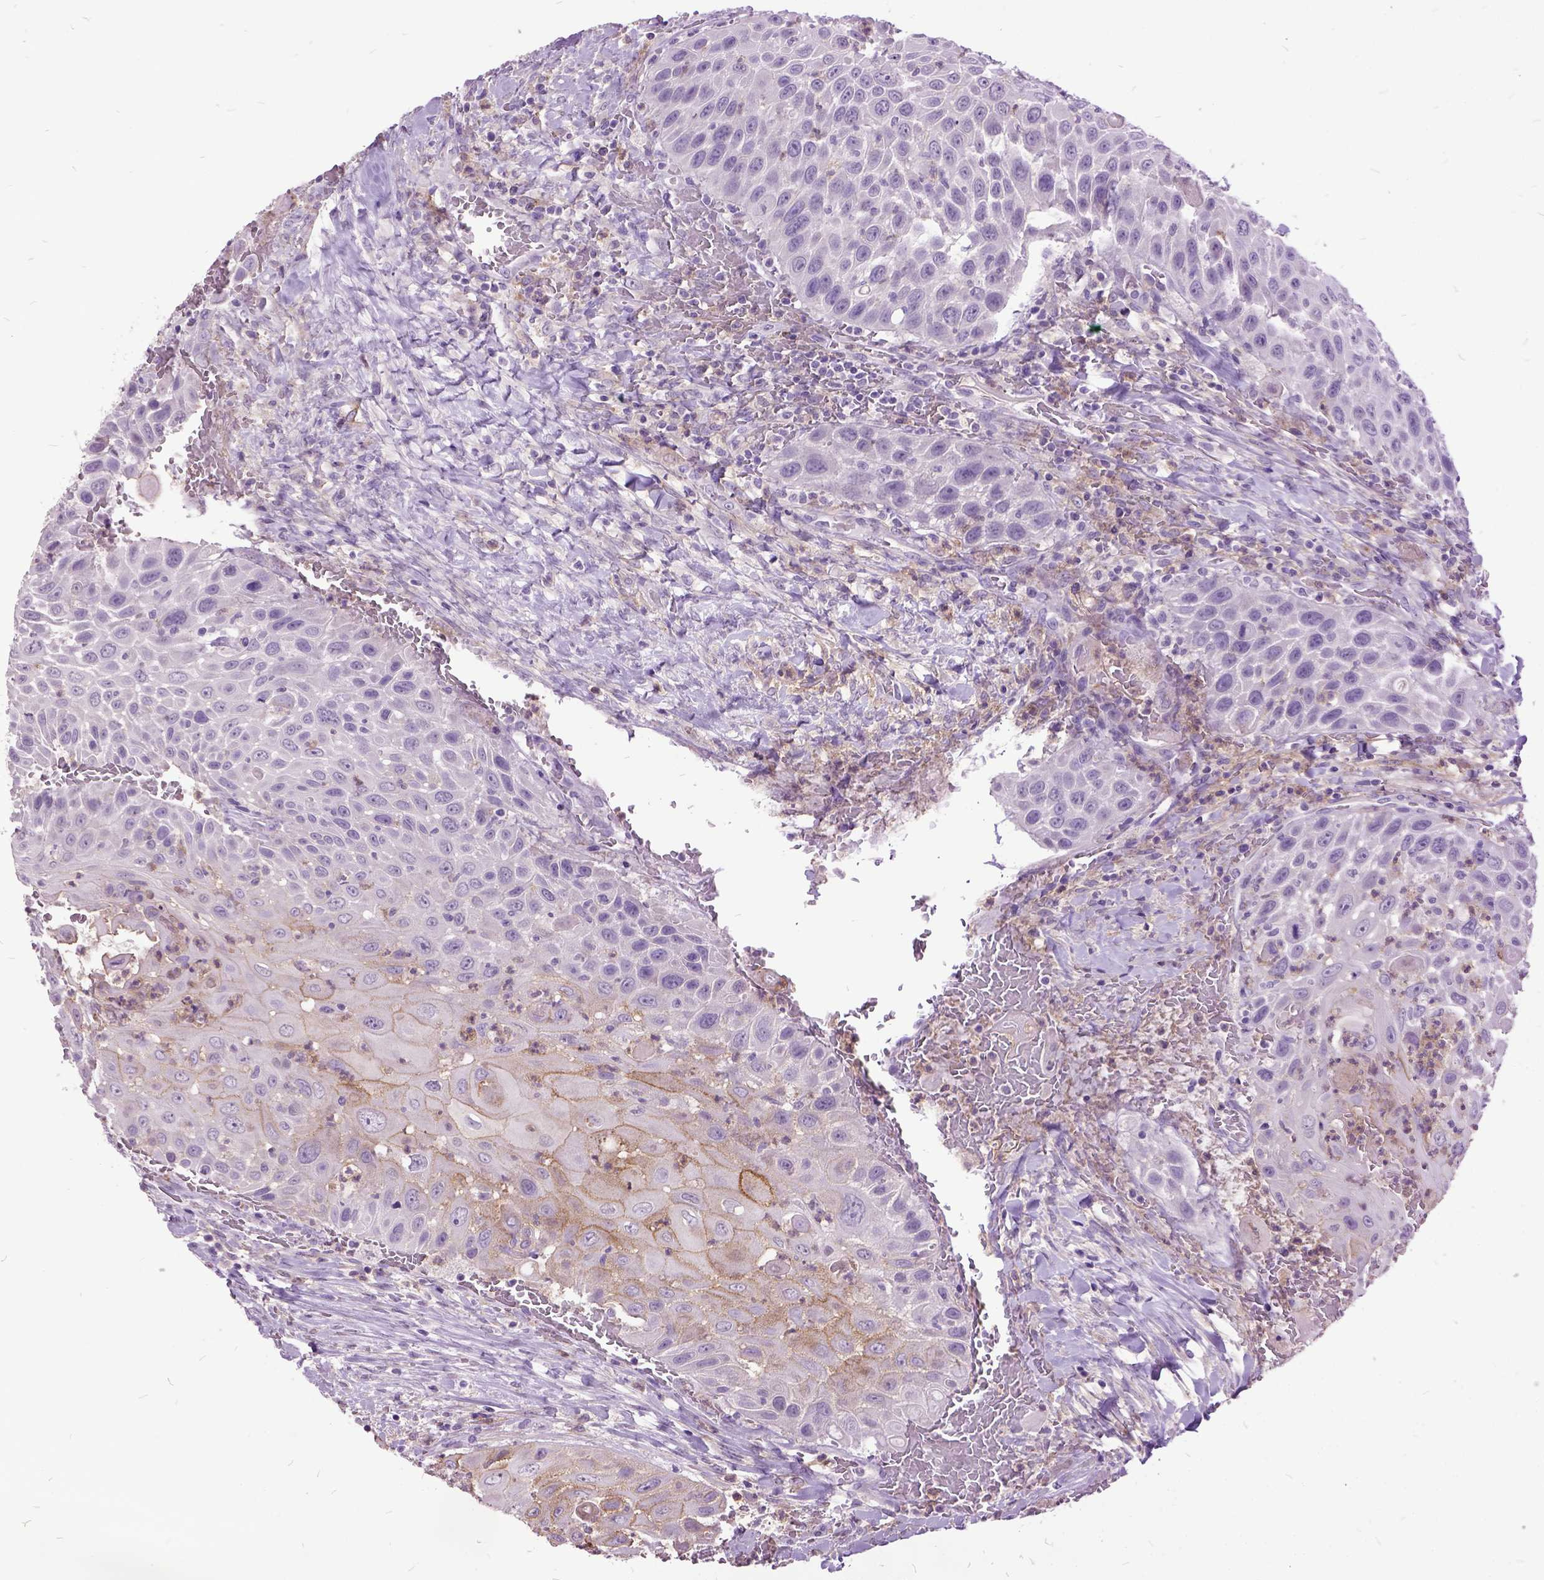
{"staining": {"intensity": "weak", "quantity": "<25%", "location": "cytoplasmic/membranous"}, "tissue": "head and neck cancer", "cell_type": "Tumor cells", "image_type": "cancer", "snomed": [{"axis": "morphology", "description": "Squamous cell carcinoma, NOS"}, {"axis": "topography", "description": "Head-Neck"}], "caption": "High magnification brightfield microscopy of squamous cell carcinoma (head and neck) stained with DAB (brown) and counterstained with hematoxylin (blue): tumor cells show no significant staining.", "gene": "MME", "patient": {"sex": "male", "age": 69}}